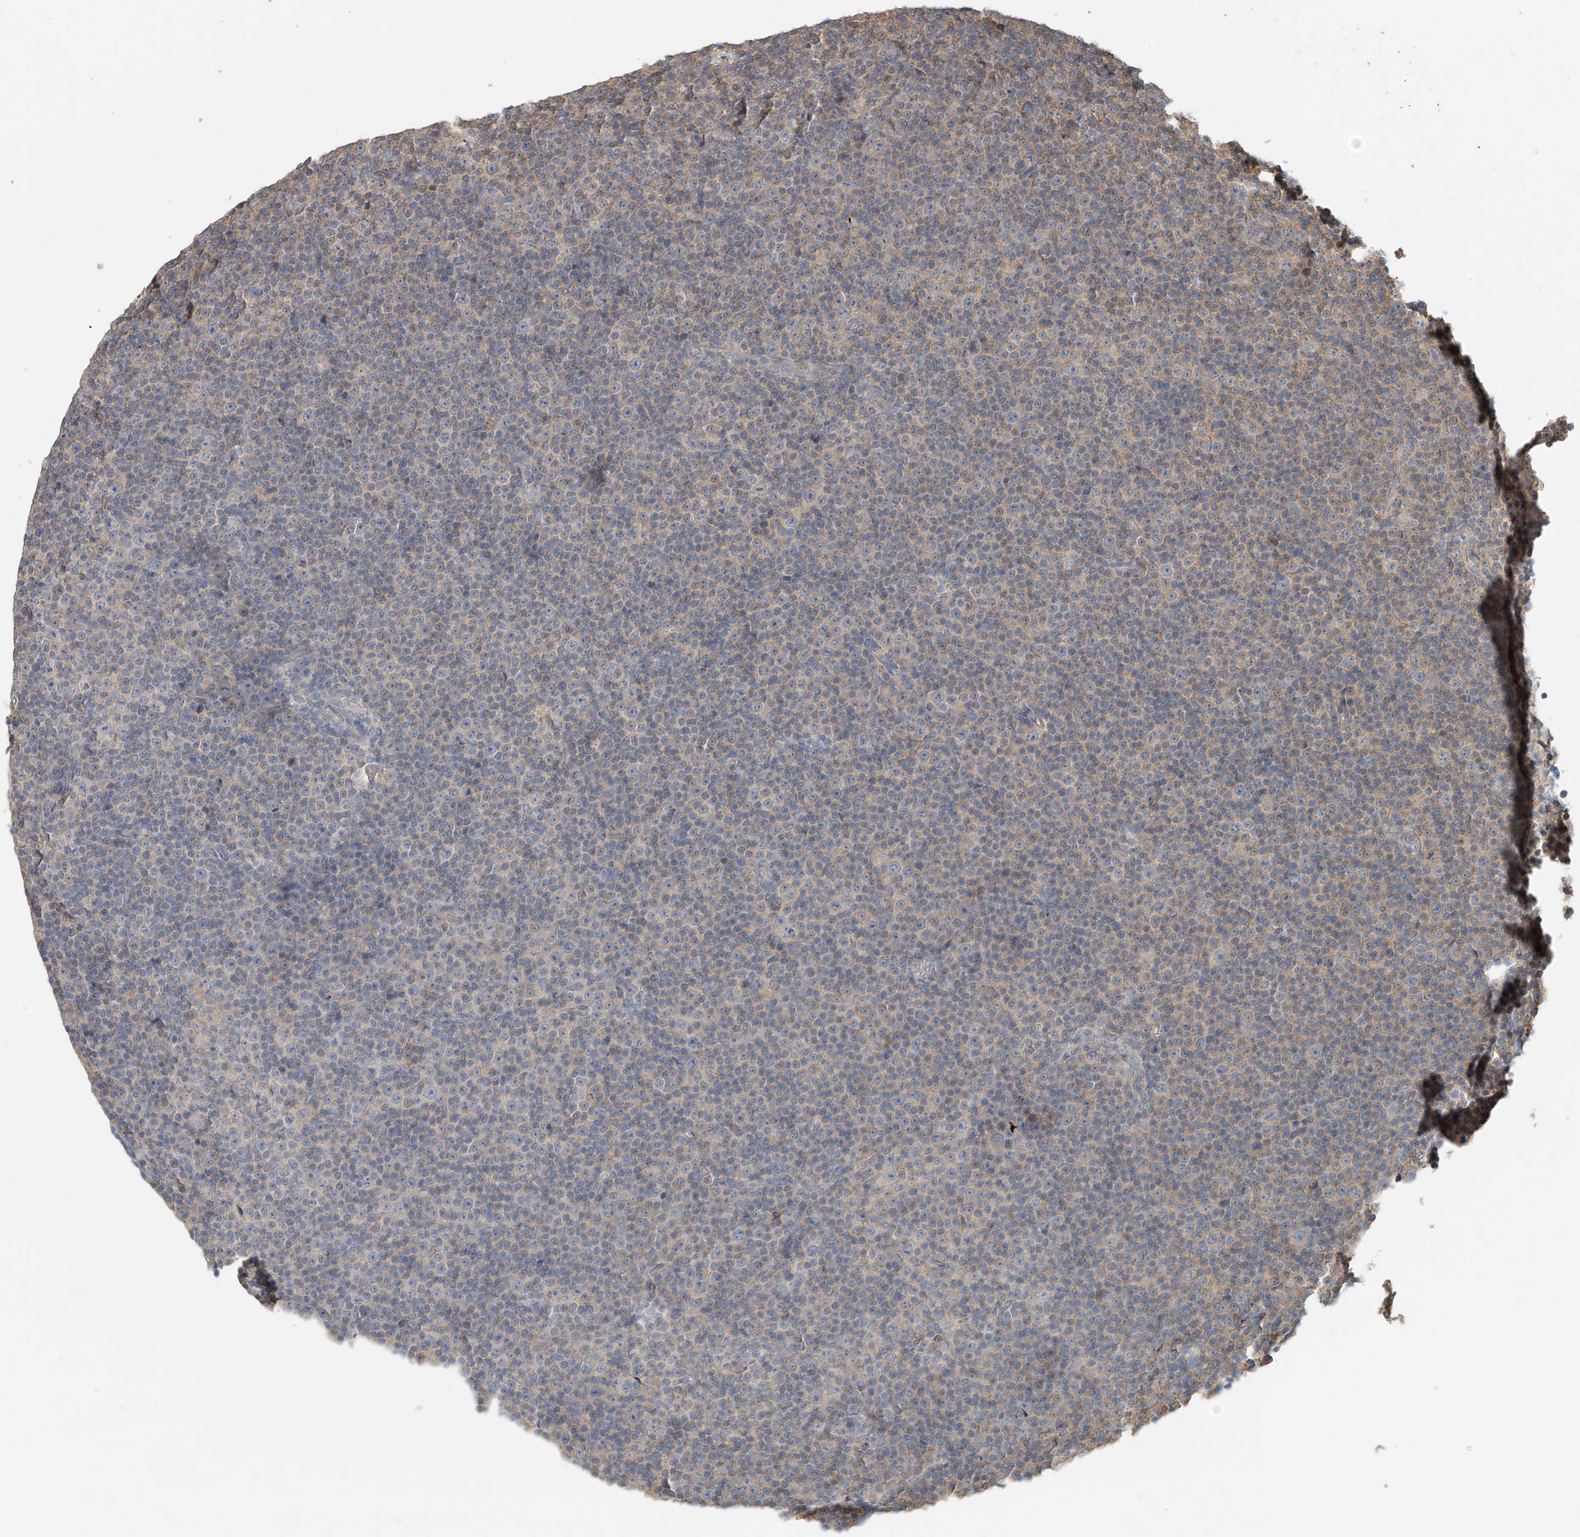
{"staining": {"intensity": "negative", "quantity": "none", "location": "none"}, "tissue": "lymphoma", "cell_type": "Tumor cells", "image_type": "cancer", "snomed": [{"axis": "morphology", "description": "Malignant lymphoma, non-Hodgkin's type, Low grade"}, {"axis": "topography", "description": "Lymph node"}], "caption": "The immunohistochemistry micrograph has no significant expression in tumor cells of malignant lymphoma, non-Hodgkin's type (low-grade) tissue.", "gene": "GNB1L", "patient": {"sex": "female", "age": 67}}